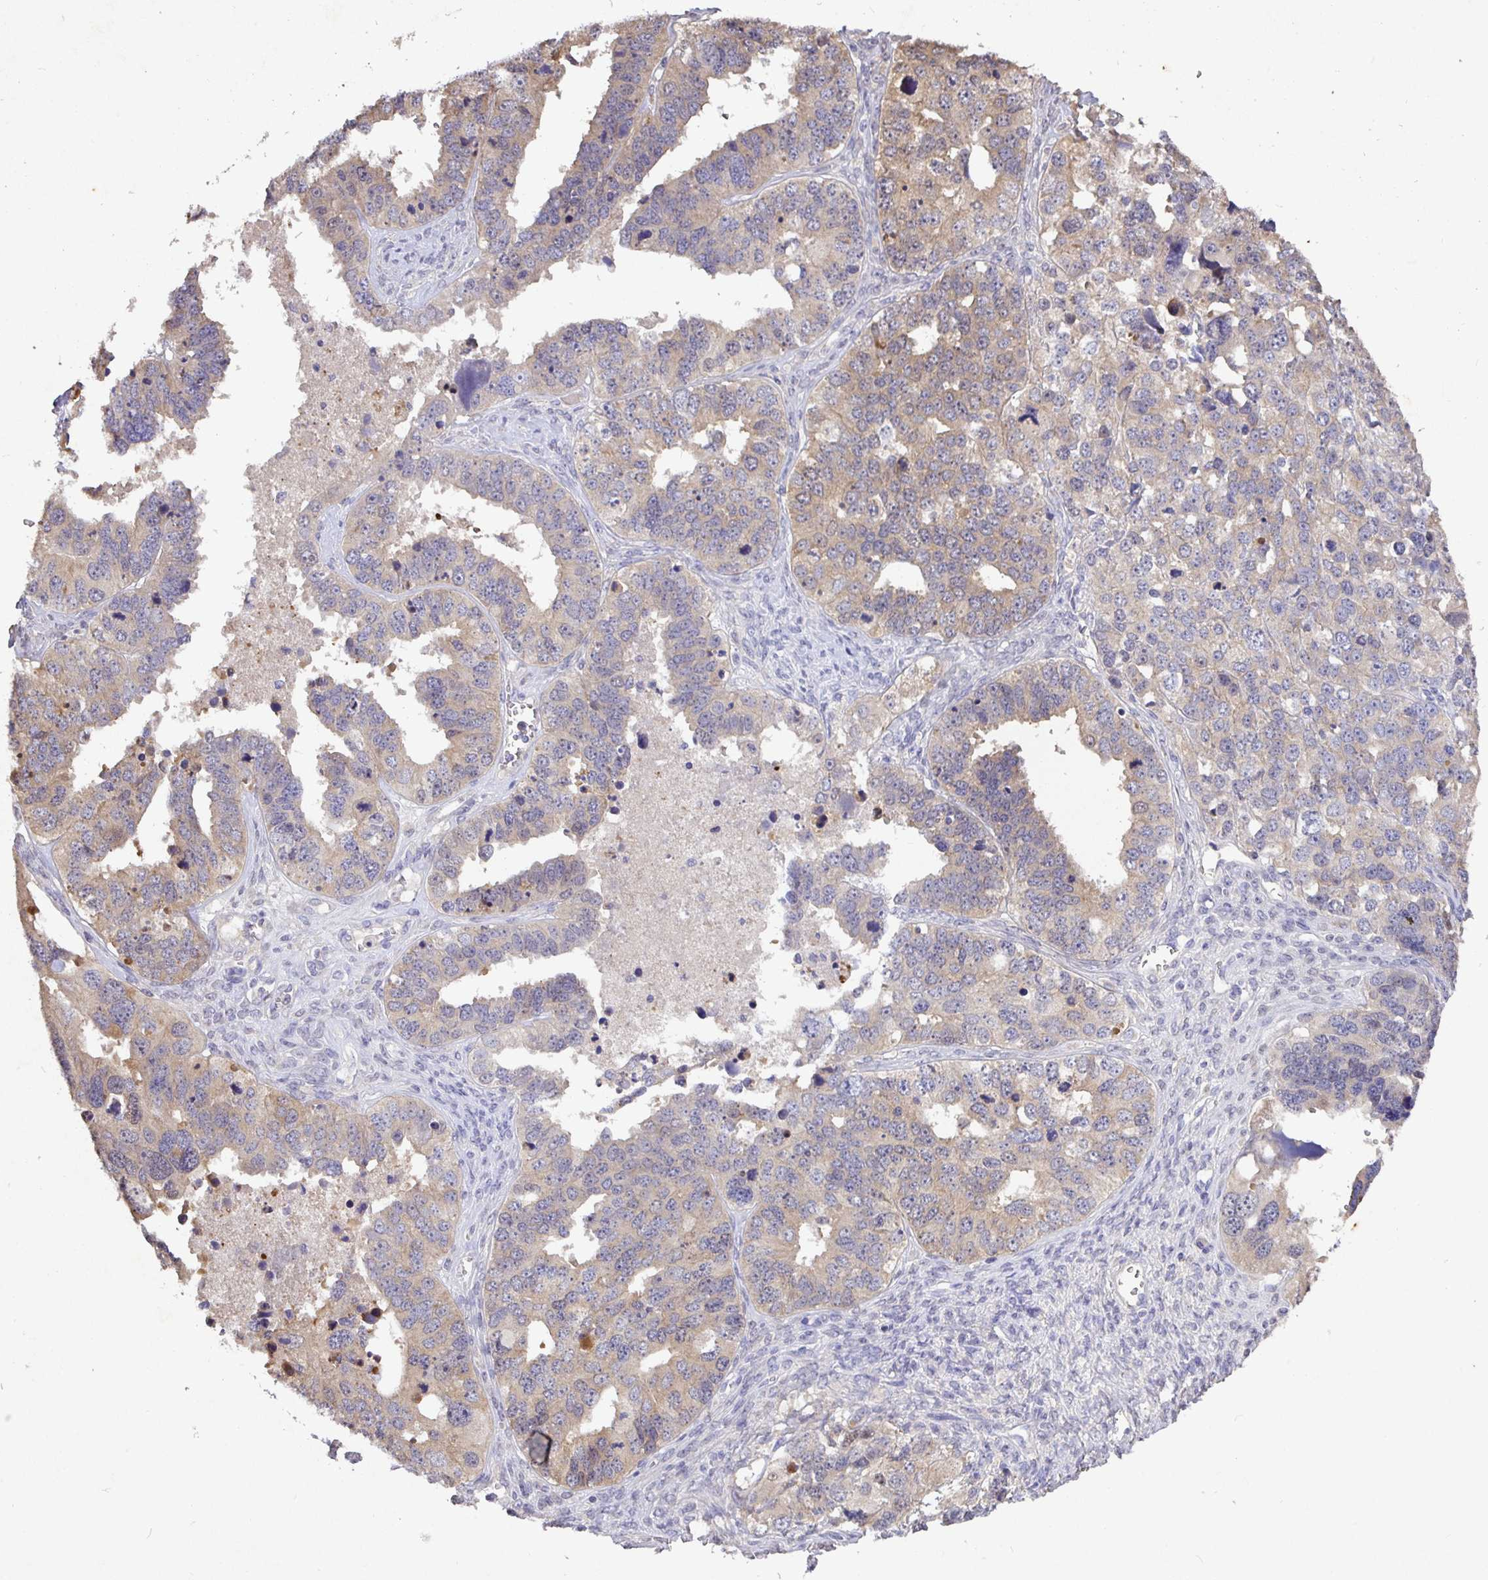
{"staining": {"intensity": "weak", "quantity": "25%-75%", "location": "cytoplasmic/membranous"}, "tissue": "ovarian cancer", "cell_type": "Tumor cells", "image_type": "cancer", "snomed": [{"axis": "morphology", "description": "Cystadenocarcinoma, serous, NOS"}, {"axis": "topography", "description": "Ovary"}], "caption": "Weak cytoplasmic/membranous expression is present in approximately 25%-75% of tumor cells in serous cystadenocarcinoma (ovarian).", "gene": "SHISA4", "patient": {"sex": "female", "age": 76}}